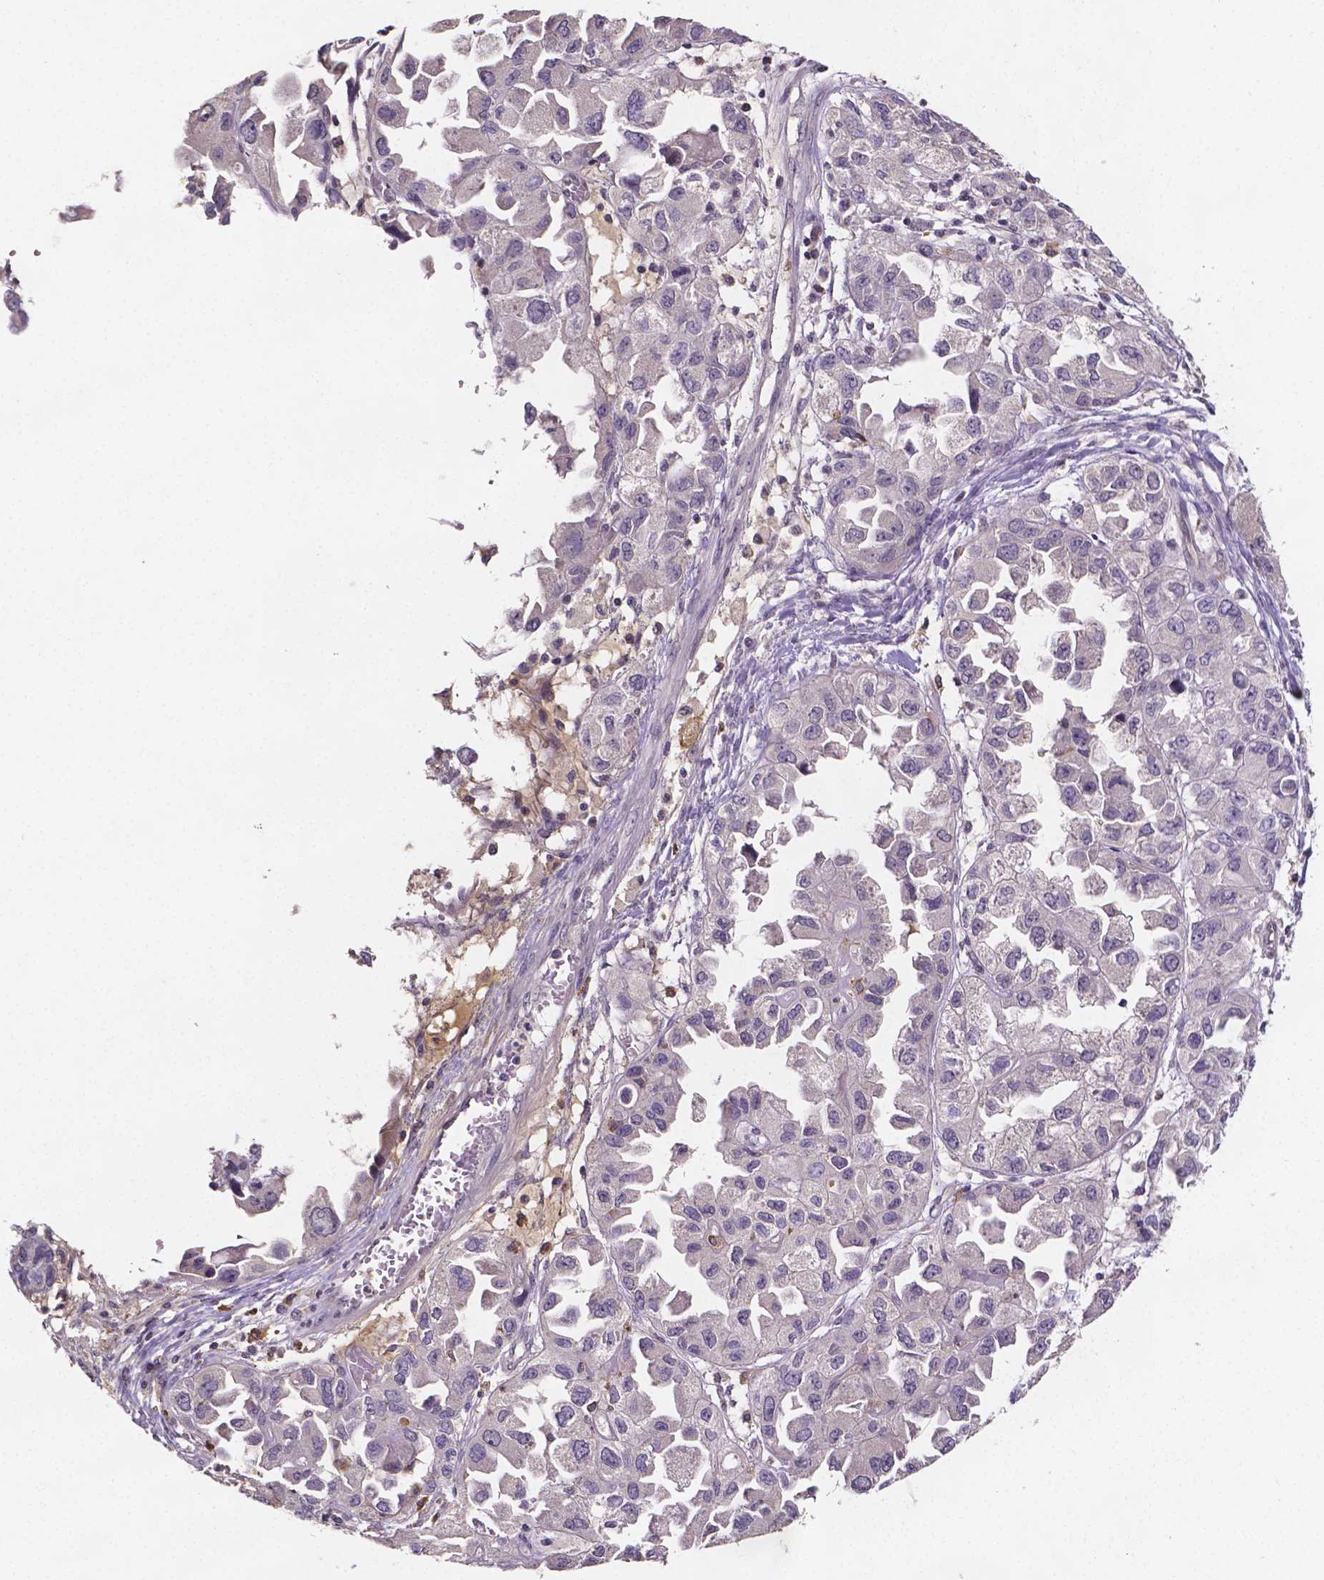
{"staining": {"intensity": "negative", "quantity": "none", "location": "none"}, "tissue": "ovarian cancer", "cell_type": "Tumor cells", "image_type": "cancer", "snomed": [{"axis": "morphology", "description": "Cystadenocarcinoma, serous, NOS"}, {"axis": "topography", "description": "Ovary"}], "caption": "Serous cystadenocarcinoma (ovarian) was stained to show a protein in brown. There is no significant staining in tumor cells.", "gene": "NRGN", "patient": {"sex": "female", "age": 84}}